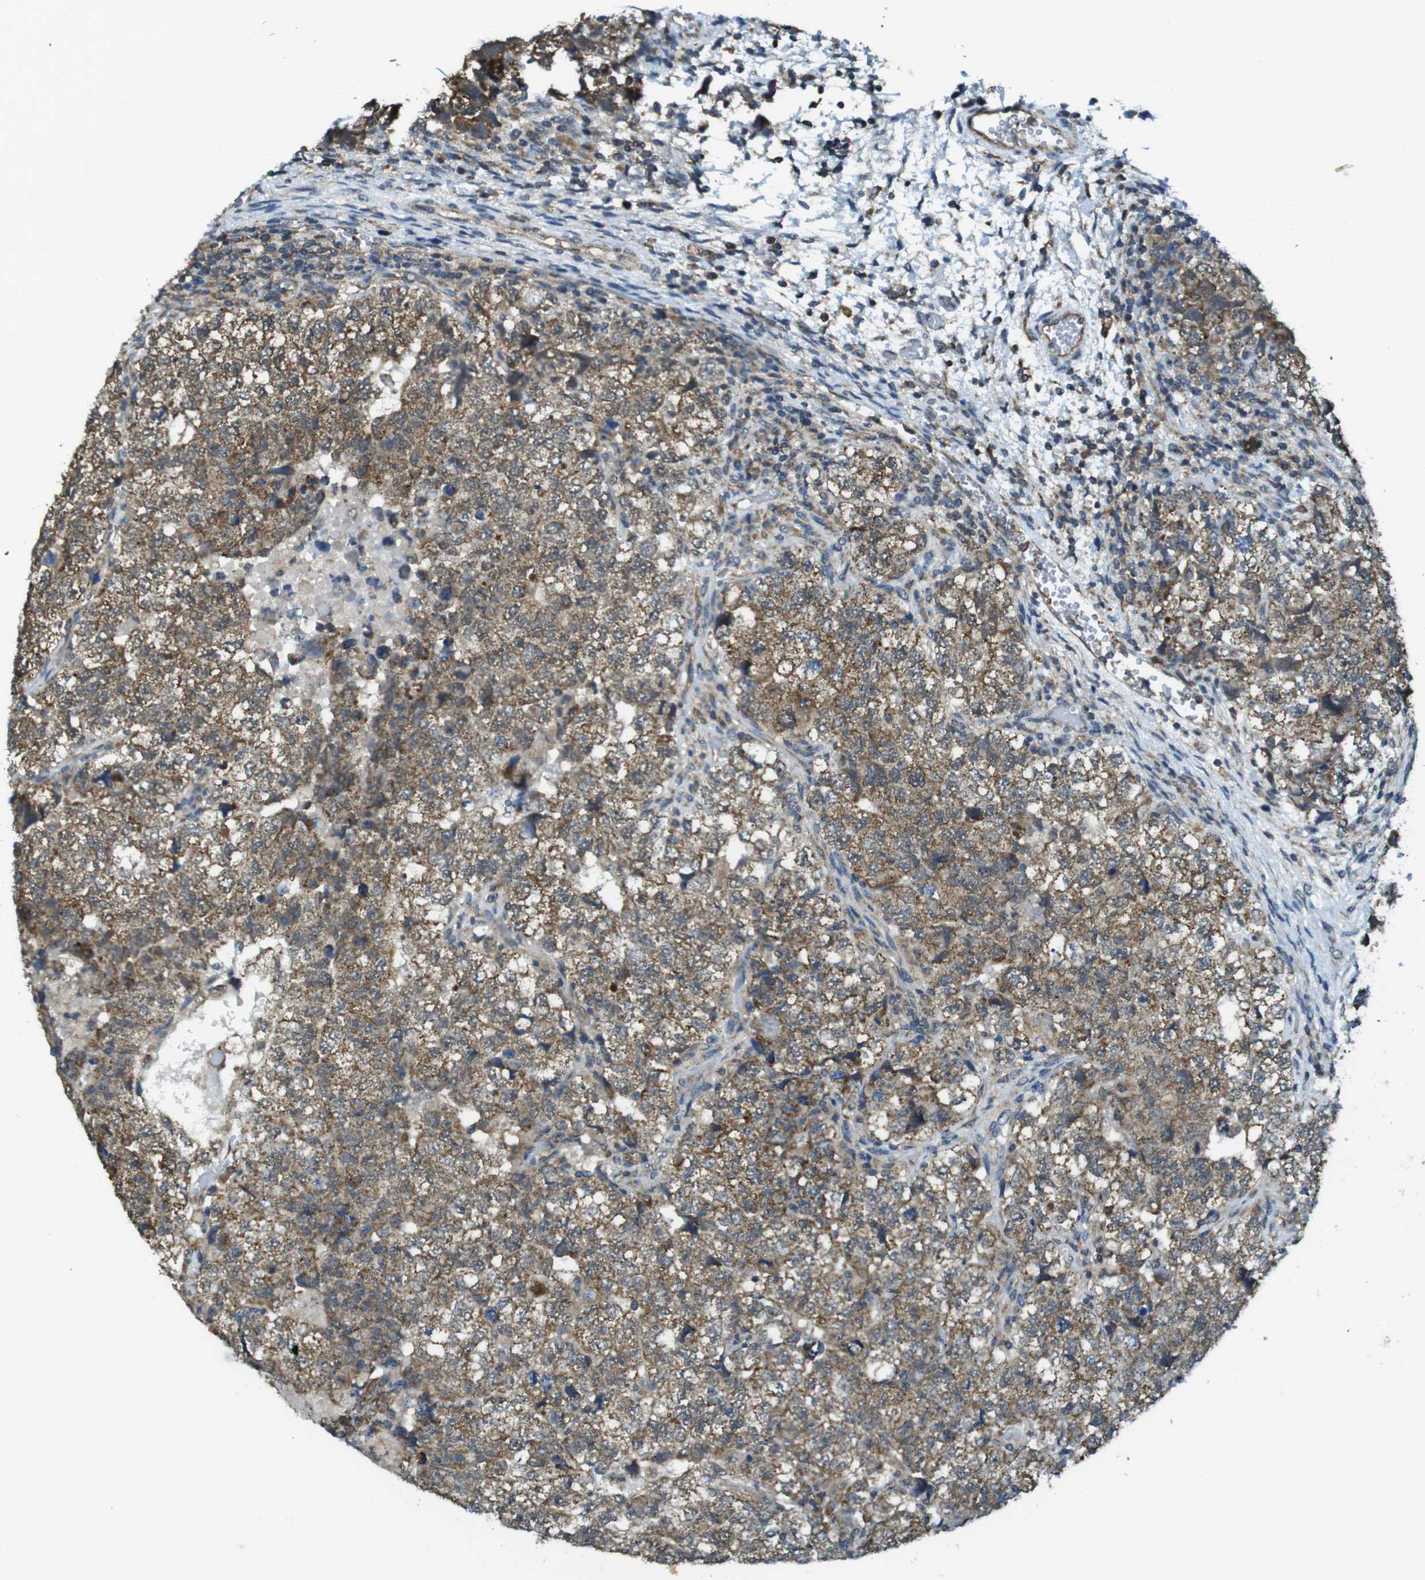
{"staining": {"intensity": "moderate", "quantity": ">75%", "location": "cytoplasmic/membranous"}, "tissue": "testis cancer", "cell_type": "Tumor cells", "image_type": "cancer", "snomed": [{"axis": "morphology", "description": "Carcinoma, Embryonal, NOS"}, {"axis": "topography", "description": "Testis"}], "caption": "Protein expression analysis of human testis cancer reveals moderate cytoplasmic/membranous expression in approximately >75% of tumor cells. (Stains: DAB in brown, nuclei in blue, Microscopy: brightfield microscopy at high magnification).", "gene": "BRI3BP", "patient": {"sex": "male", "age": 36}}